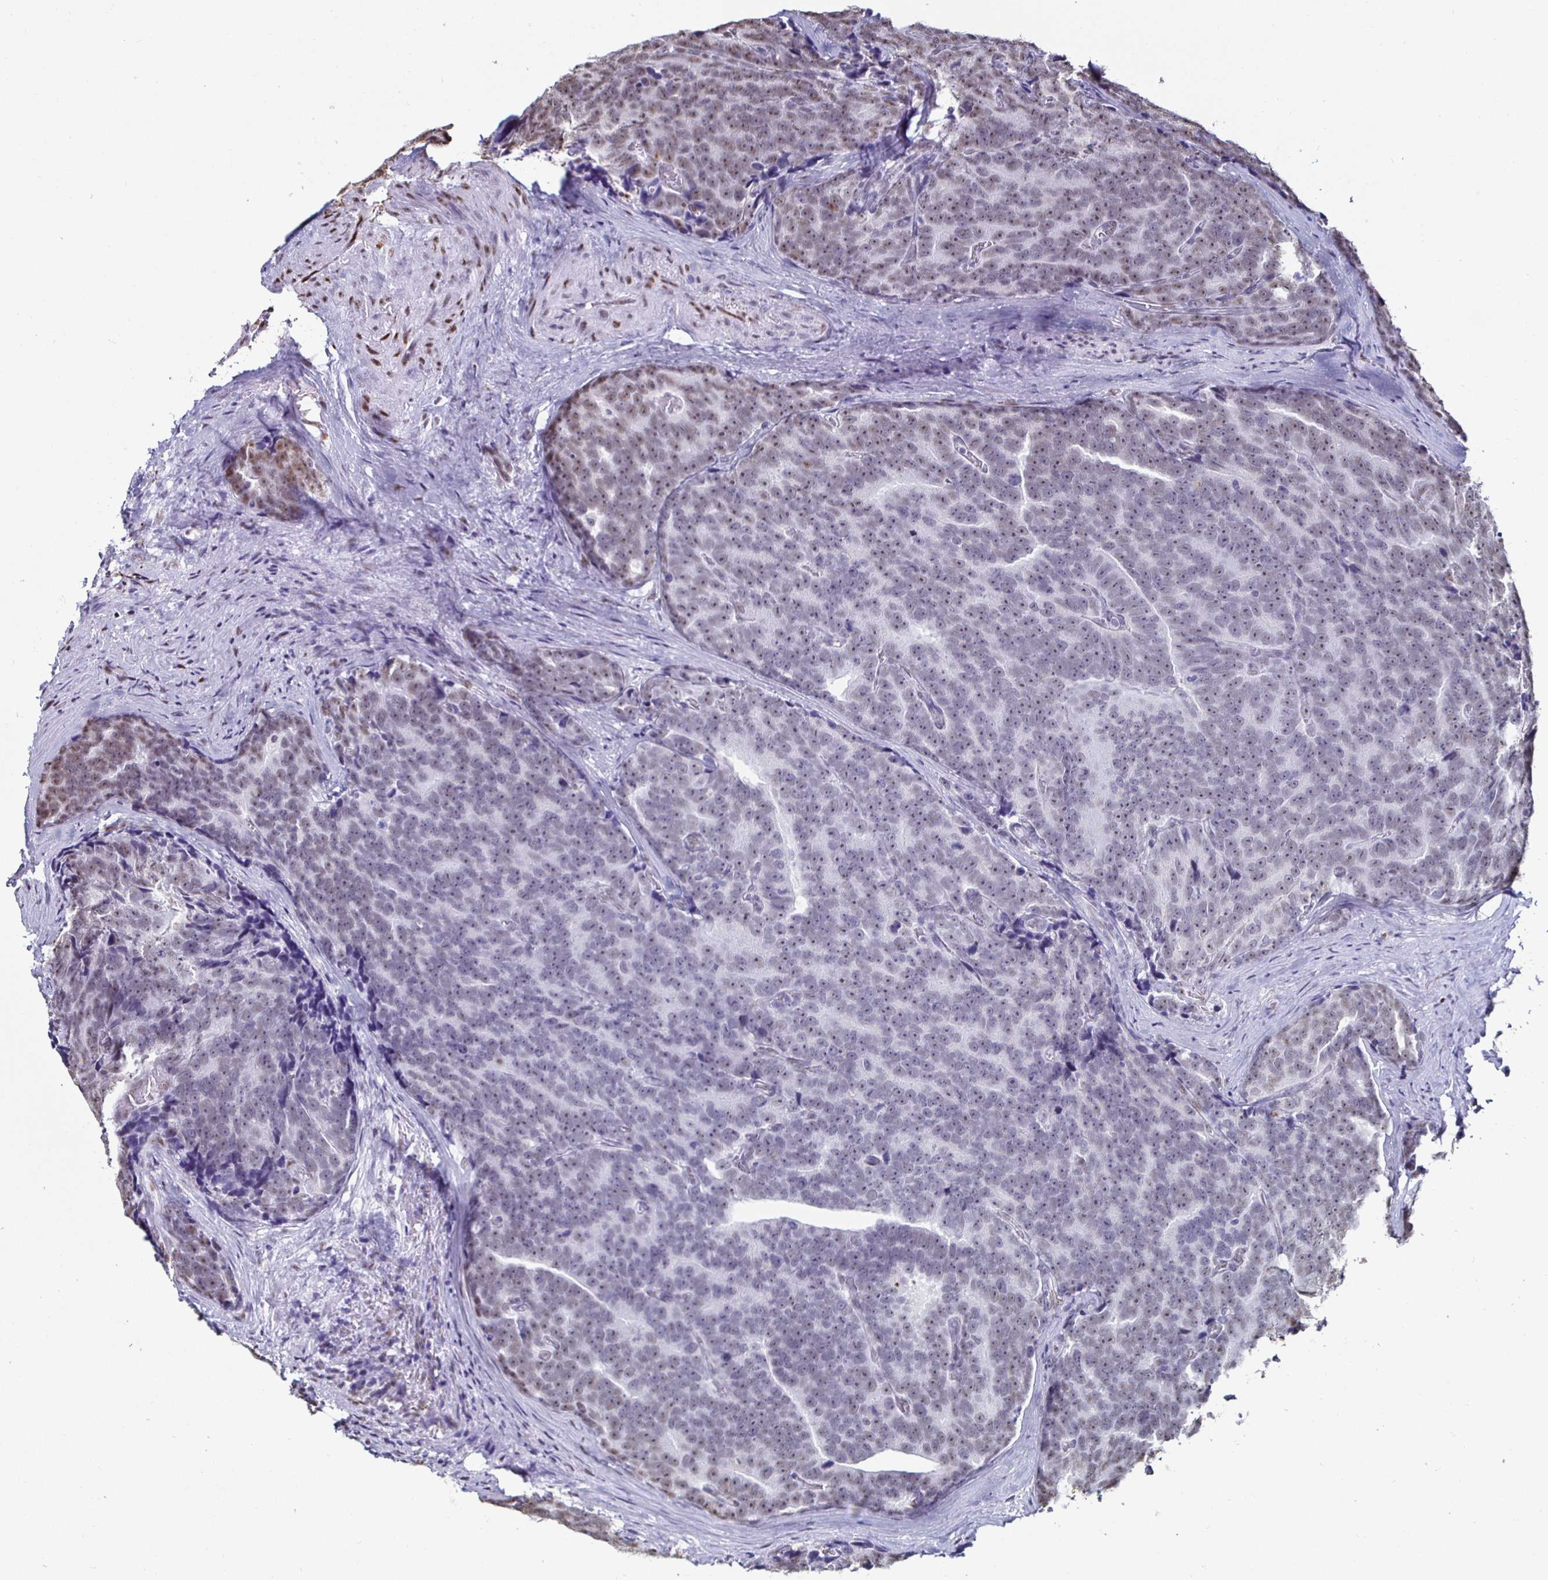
{"staining": {"intensity": "moderate", "quantity": "<25%", "location": "nuclear"}, "tissue": "prostate cancer", "cell_type": "Tumor cells", "image_type": "cancer", "snomed": [{"axis": "morphology", "description": "Adenocarcinoma, Low grade"}, {"axis": "topography", "description": "Prostate"}], "caption": "A histopathology image showing moderate nuclear positivity in approximately <25% of tumor cells in adenocarcinoma (low-grade) (prostate), as visualized by brown immunohistochemical staining.", "gene": "DDX39B", "patient": {"sex": "male", "age": 62}}